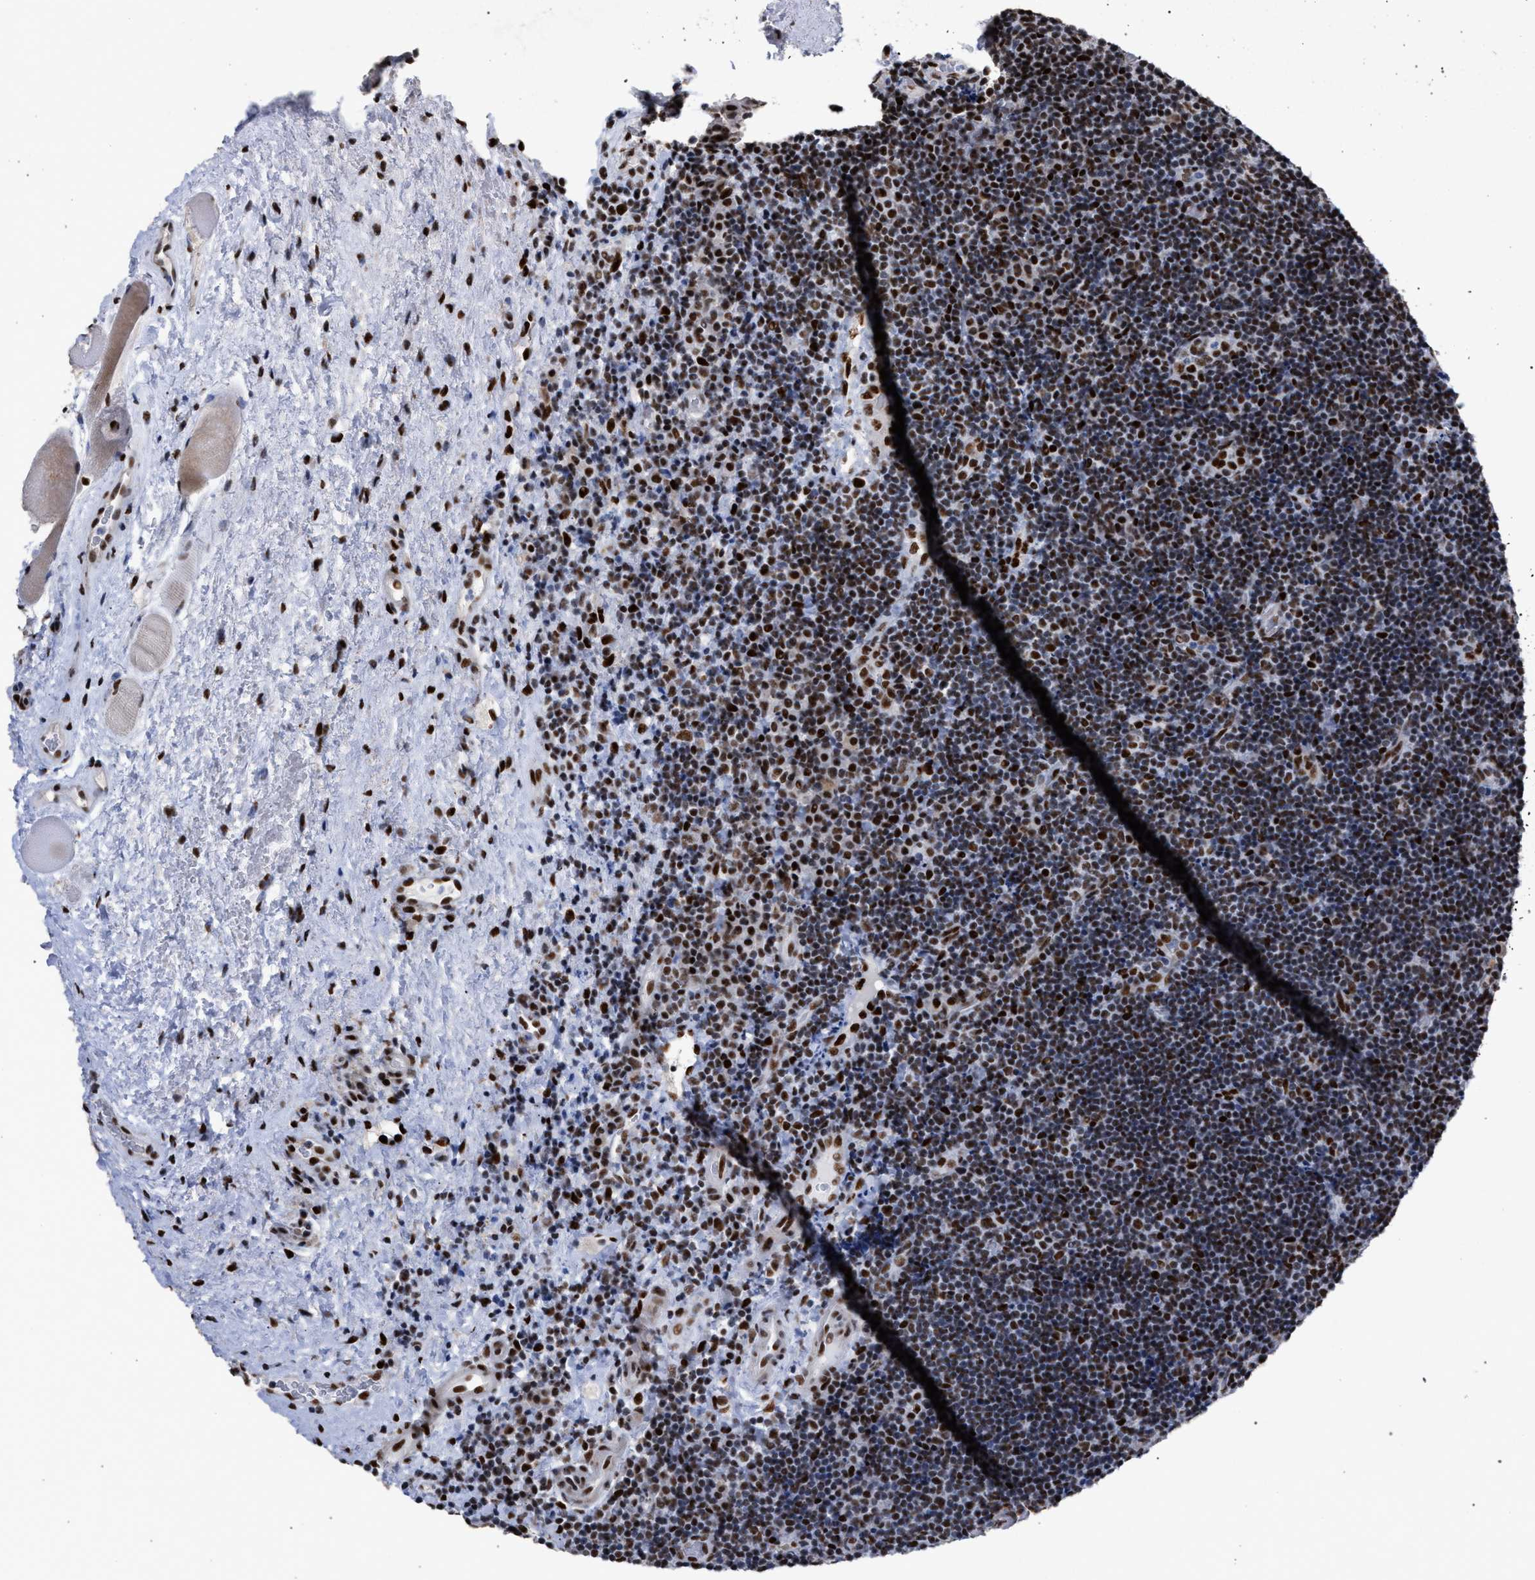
{"staining": {"intensity": "moderate", "quantity": "25%-75%", "location": "nuclear"}, "tissue": "lymphoma", "cell_type": "Tumor cells", "image_type": "cancer", "snomed": [{"axis": "morphology", "description": "Malignant lymphoma, non-Hodgkin's type, High grade"}, {"axis": "topography", "description": "Tonsil"}], "caption": "High-grade malignant lymphoma, non-Hodgkin's type tissue reveals moderate nuclear expression in approximately 25%-75% of tumor cells", "gene": "TP53BP1", "patient": {"sex": "female", "age": 36}}